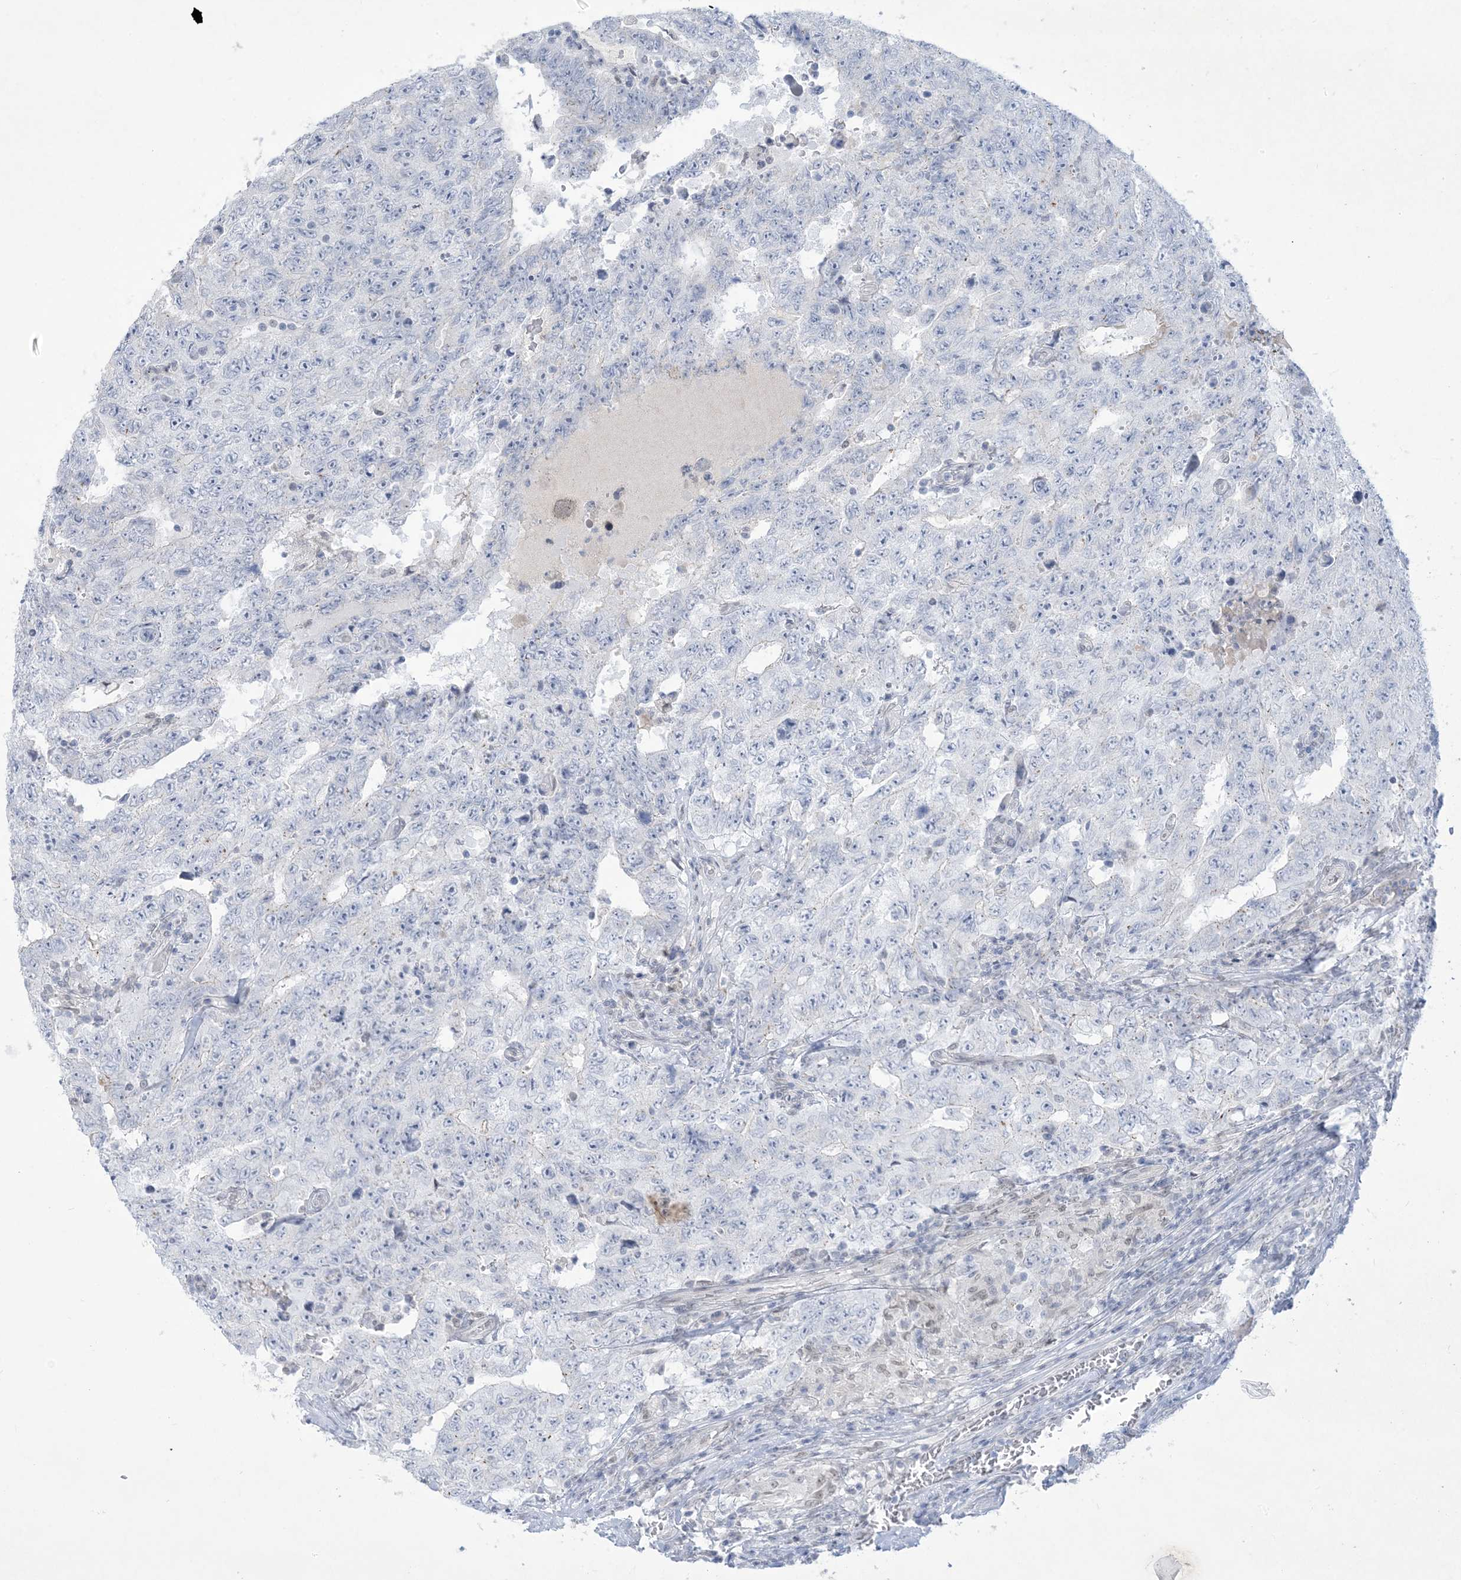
{"staining": {"intensity": "negative", "quantity": "none", "location": "none"}, "tissue": "testis cancer", "cell_type": "Tumor cells", "image_type": "cancer", "snomed": [{"axis": "morphology", "description": "Carcinoma, Embryonal, NOS"}, {"axis": "topography", "description": "Testis"}], "caption": "IHC of human testis cancer (embryonal carcinoma) shows no positivity in tumor cells. Brightfield microscopy of IHC stained with DAB (brown) and hematoxylin (blue), captured at high magnification.", "gene": "HOMEZ", "patient": {"sex": "male", "age": 26}}